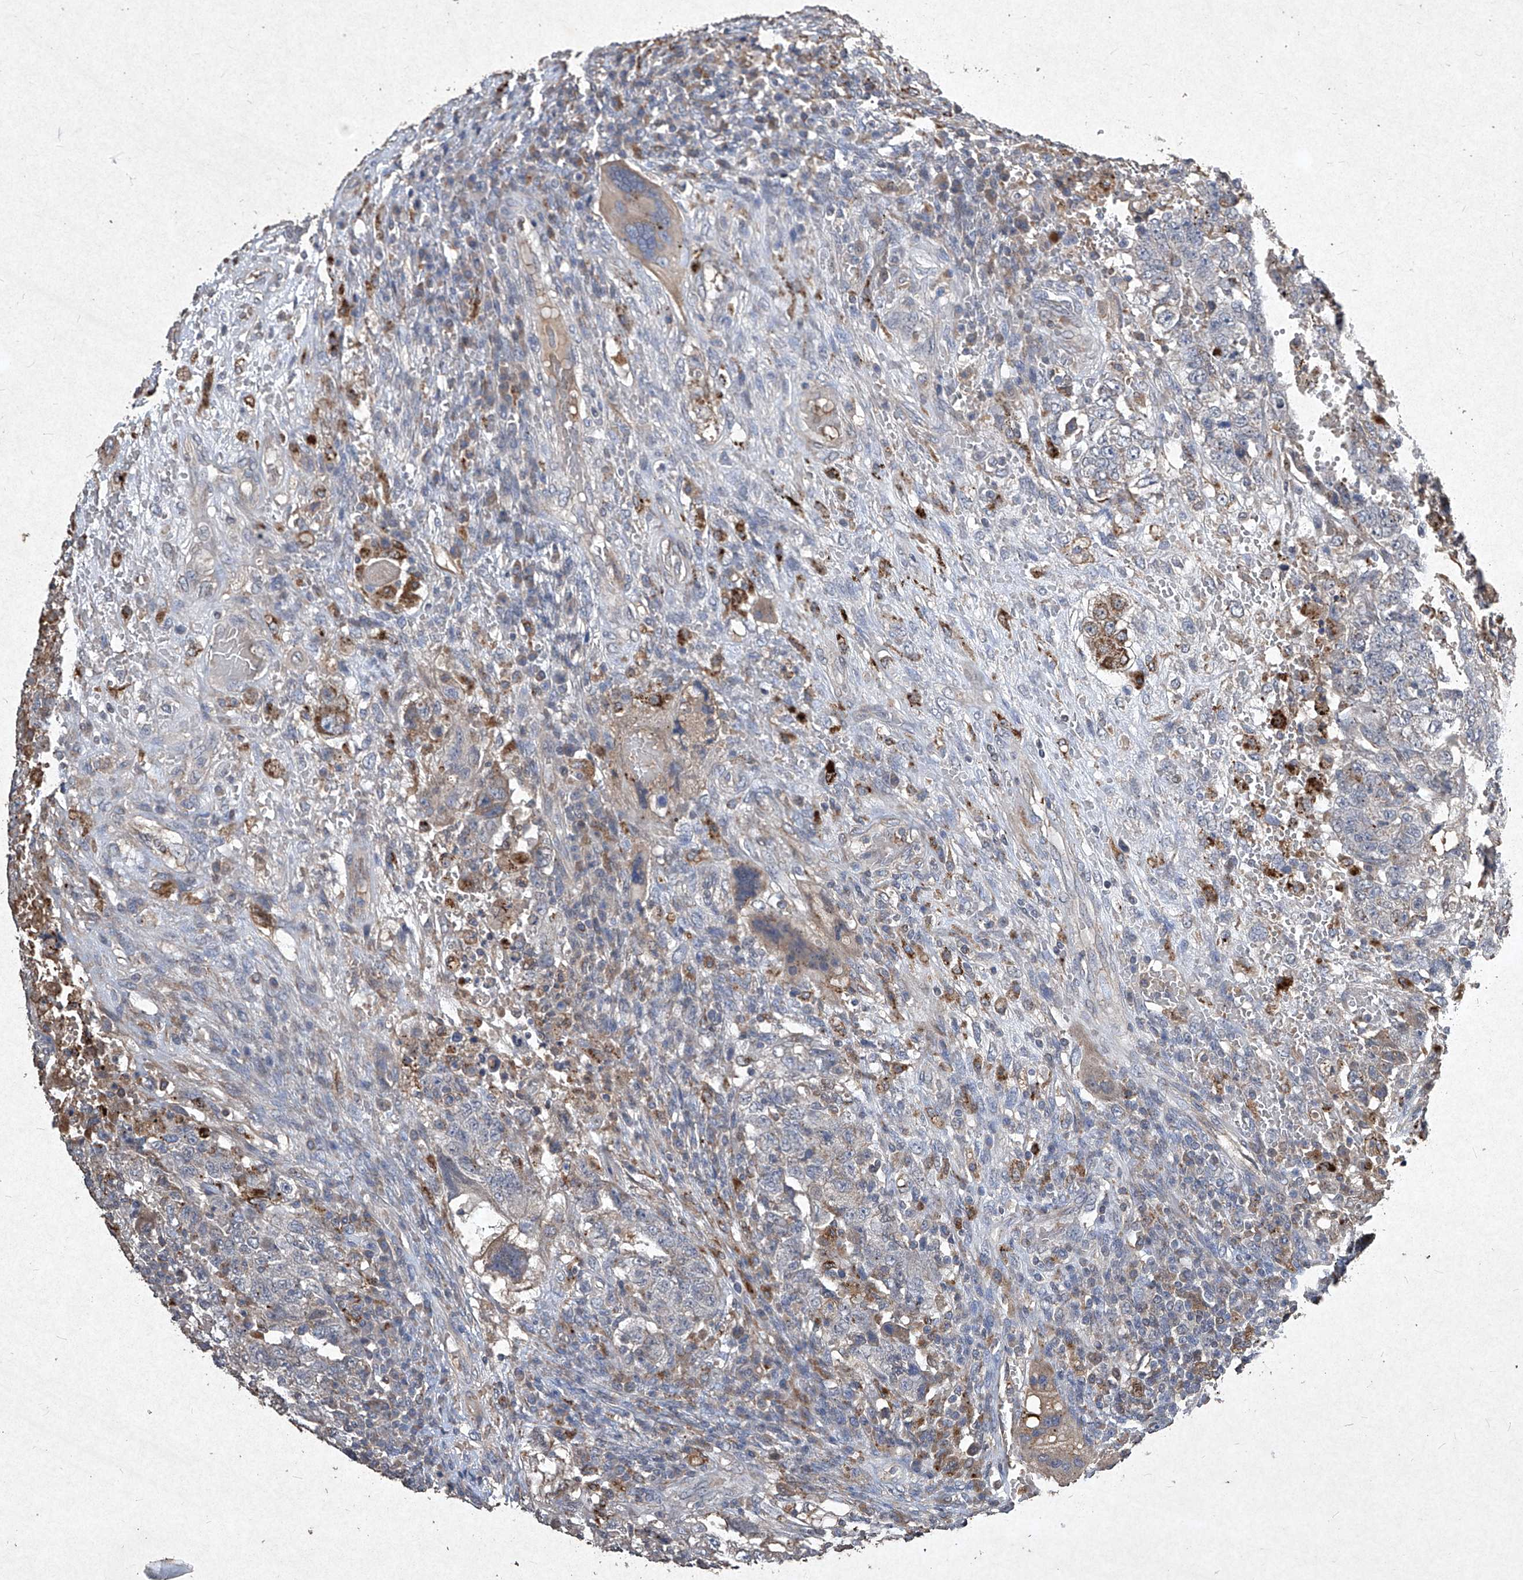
{"staining": {"intensity": "negative", "quantity": "none", "location": "none"}, "tissue": "testis cancer", "cell_type": "Tumor cells", "image_type": "cancer", "snomed": [{"axis": "morphology", "description": "Carcinoma, Embryonal, NOS"}, {"axis": "topography", "description": "Testis"}], "caption": "A micrograph of testis cancer (embryonal carcinoma) stained for a protein shows no brown staining in tumor cells.", "gene": "MED16", "patient": {"sex": "male", "age": 26}}